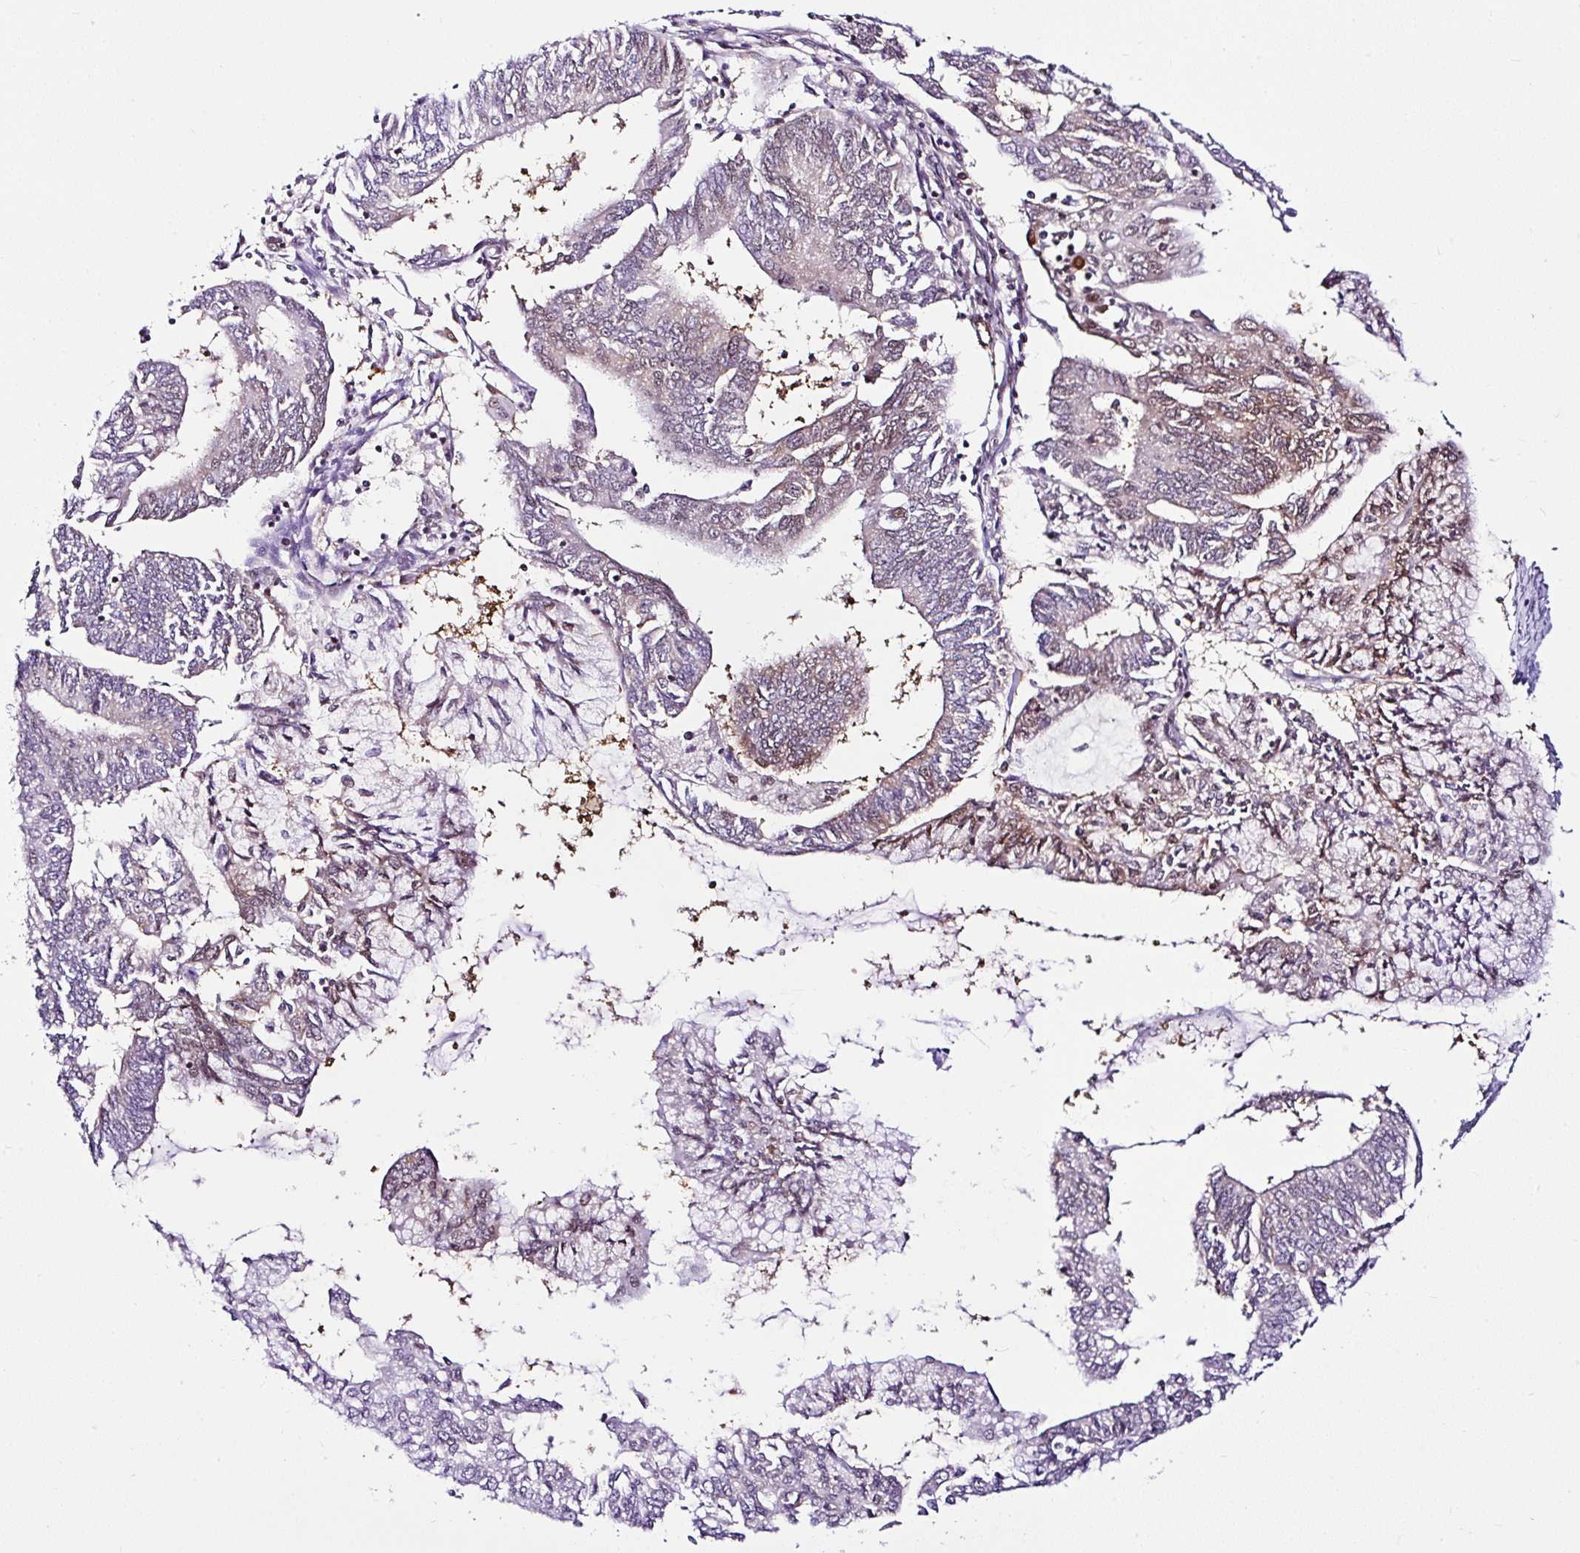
{"staining": {"intensity": "weak", "quantity": "25%-75%", "location": "nuclear"}, "tissue": "endometrial cancer", "cell_type": "Tumor cells", "image_type": "cancer", "snomed": [{"axis": "morphology", "description": "Adenocarcinoma, NOS"}, {"axis": "topography", "description": "Endometrium"}], "caption": "DAB immunohistochemical staining of human endometrial adenocarcinoma reveals weak nuclear protein positivity in about 25%-75% of tumor cells.", "gene": "PIN4", "patient": {"sex": "female", "age": 61}}